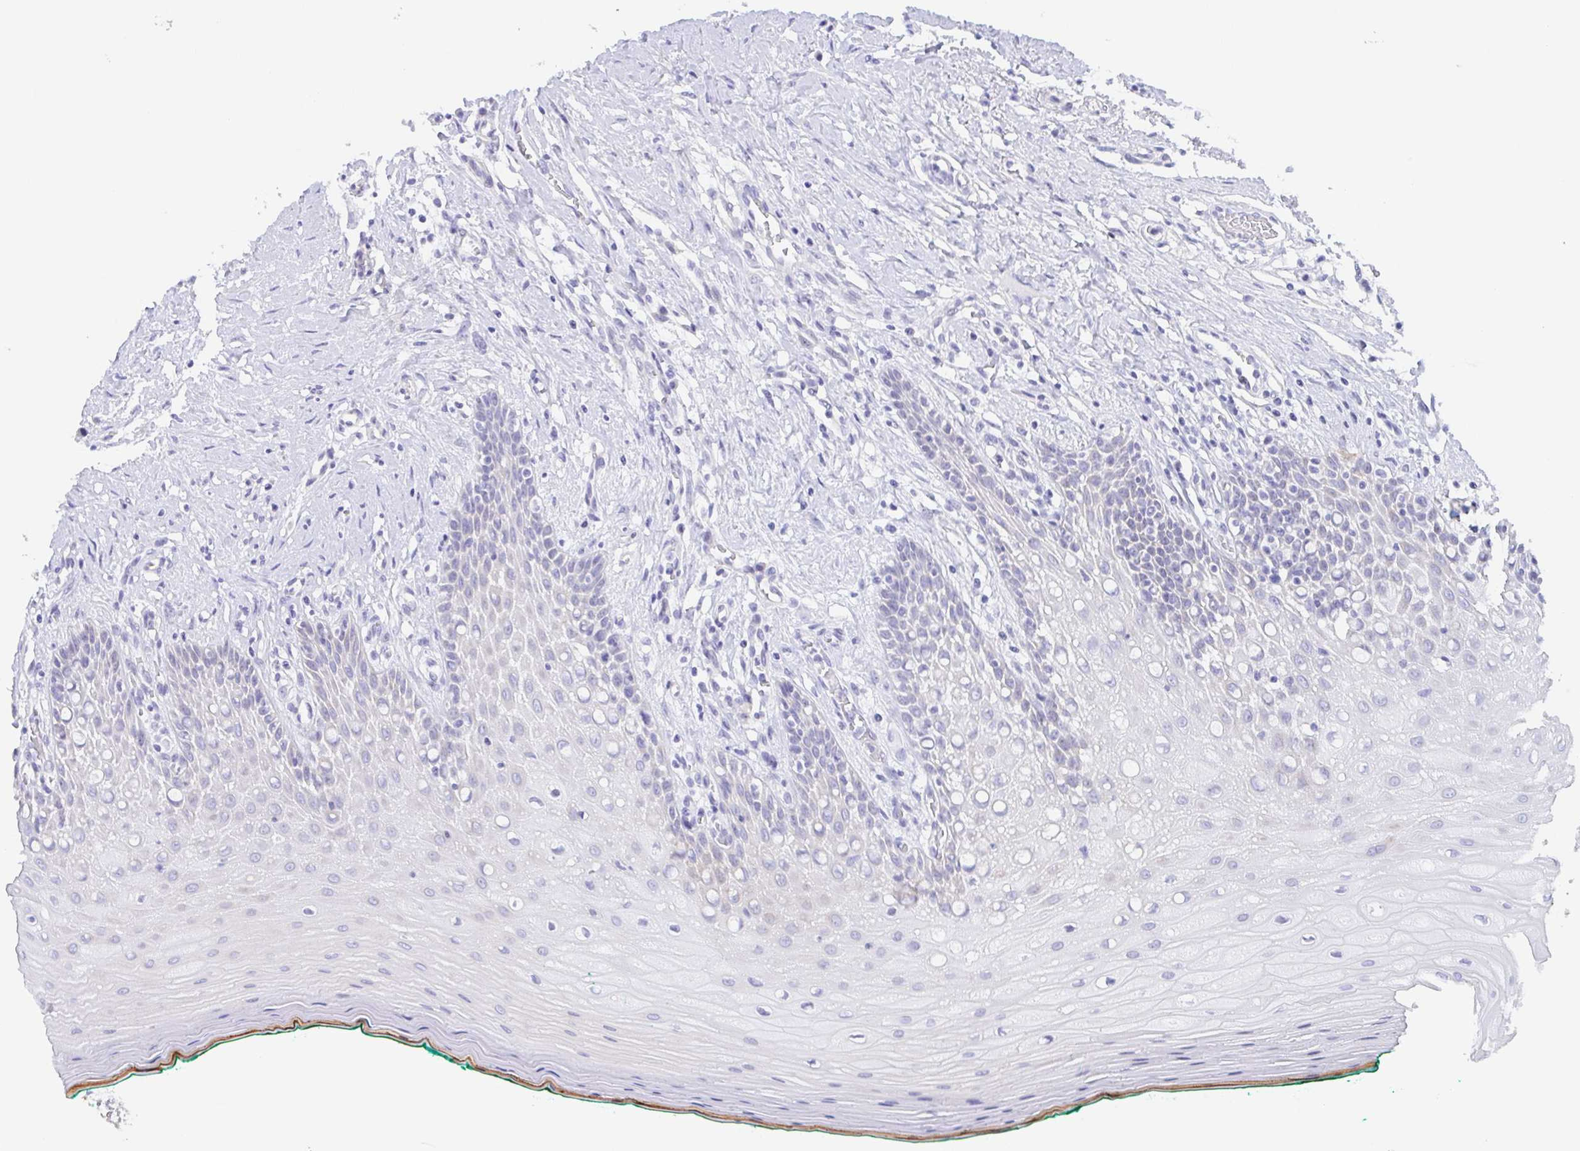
{"staining": {"intensity": "weak", "quantity": "<25%", "location": "cytoplasmic/membranous"}, "tissue": "oral mucosa", "cell_type": "Squamous epithelial cells", "image_type": "normal", "snomed": [{"axis": "morphology", "description": "Normal tissue, NOS"}, {"axis": "topography", "description": "Oral tissue"}], "caption": "Immunohistochemical staining of normal human oral mucosa exhibits no significant expression in squamous epithelial cells.", "gene": "MUCL3", "patient": {"sex": "female", "age": 83}}